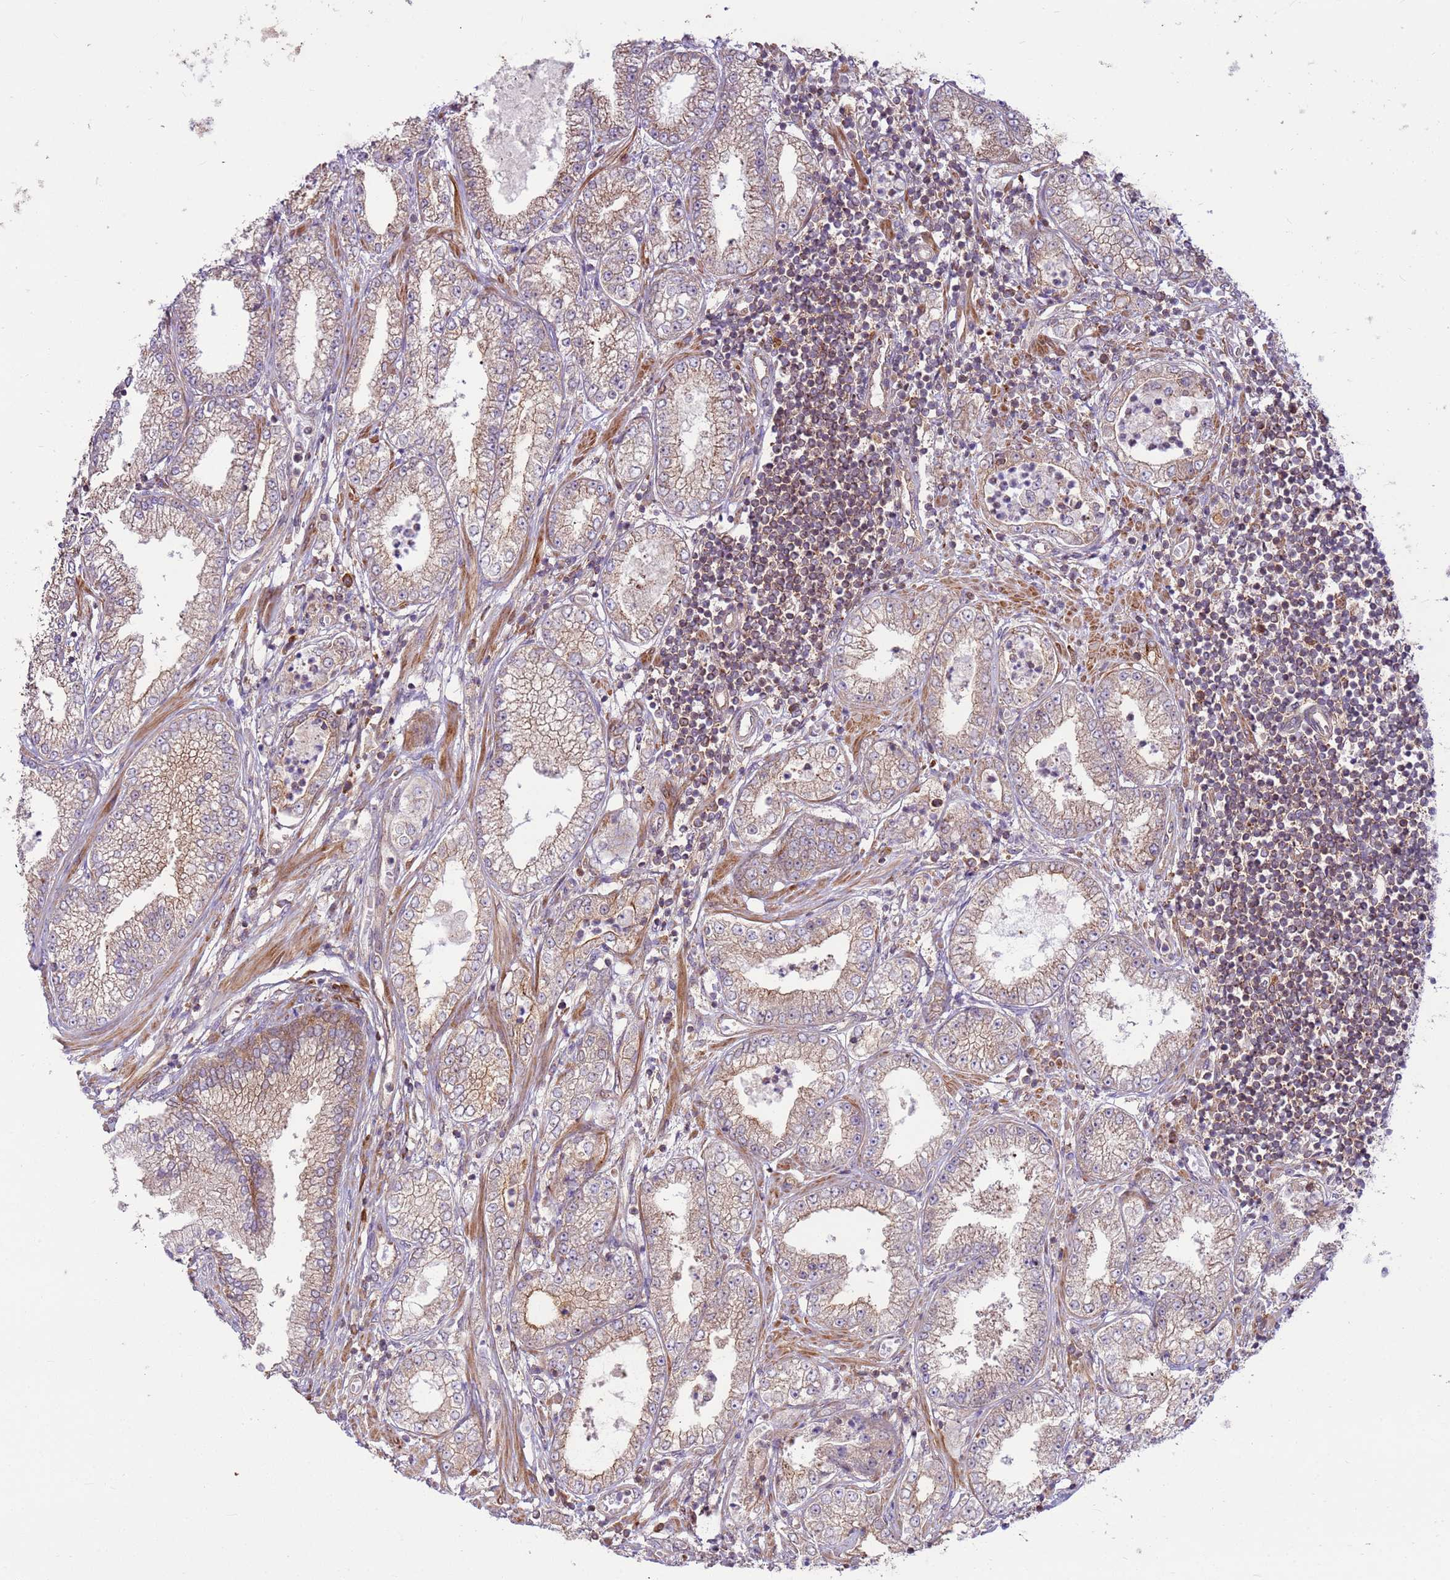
{"staining": {"intensity": "weak", "quantity": ">75%", "location": "cytoplasmic/membranous"}, "tissue": "prostate cancer", "cell_type": "Tumor cells", "image_type": "cancer", "snomed": [{"axis": "morphology", "description": "Adenocarcinoma, High grade"}, {"axis": "topography", "description": "Prostate"}], "caption": "High-power microscopy captured an IHC image of prostate cancer (adenocarcinoma (high-grade)), revealing weak cytoplasmic/membranous staining in approximately >75% of tumor cells. (DAB (3,3'-diaminobenzidine) = brown stain, brightfield microscopy at high magnification).", "gene": "DDX19B", "patient": {"sex": "male", "age": 69}}